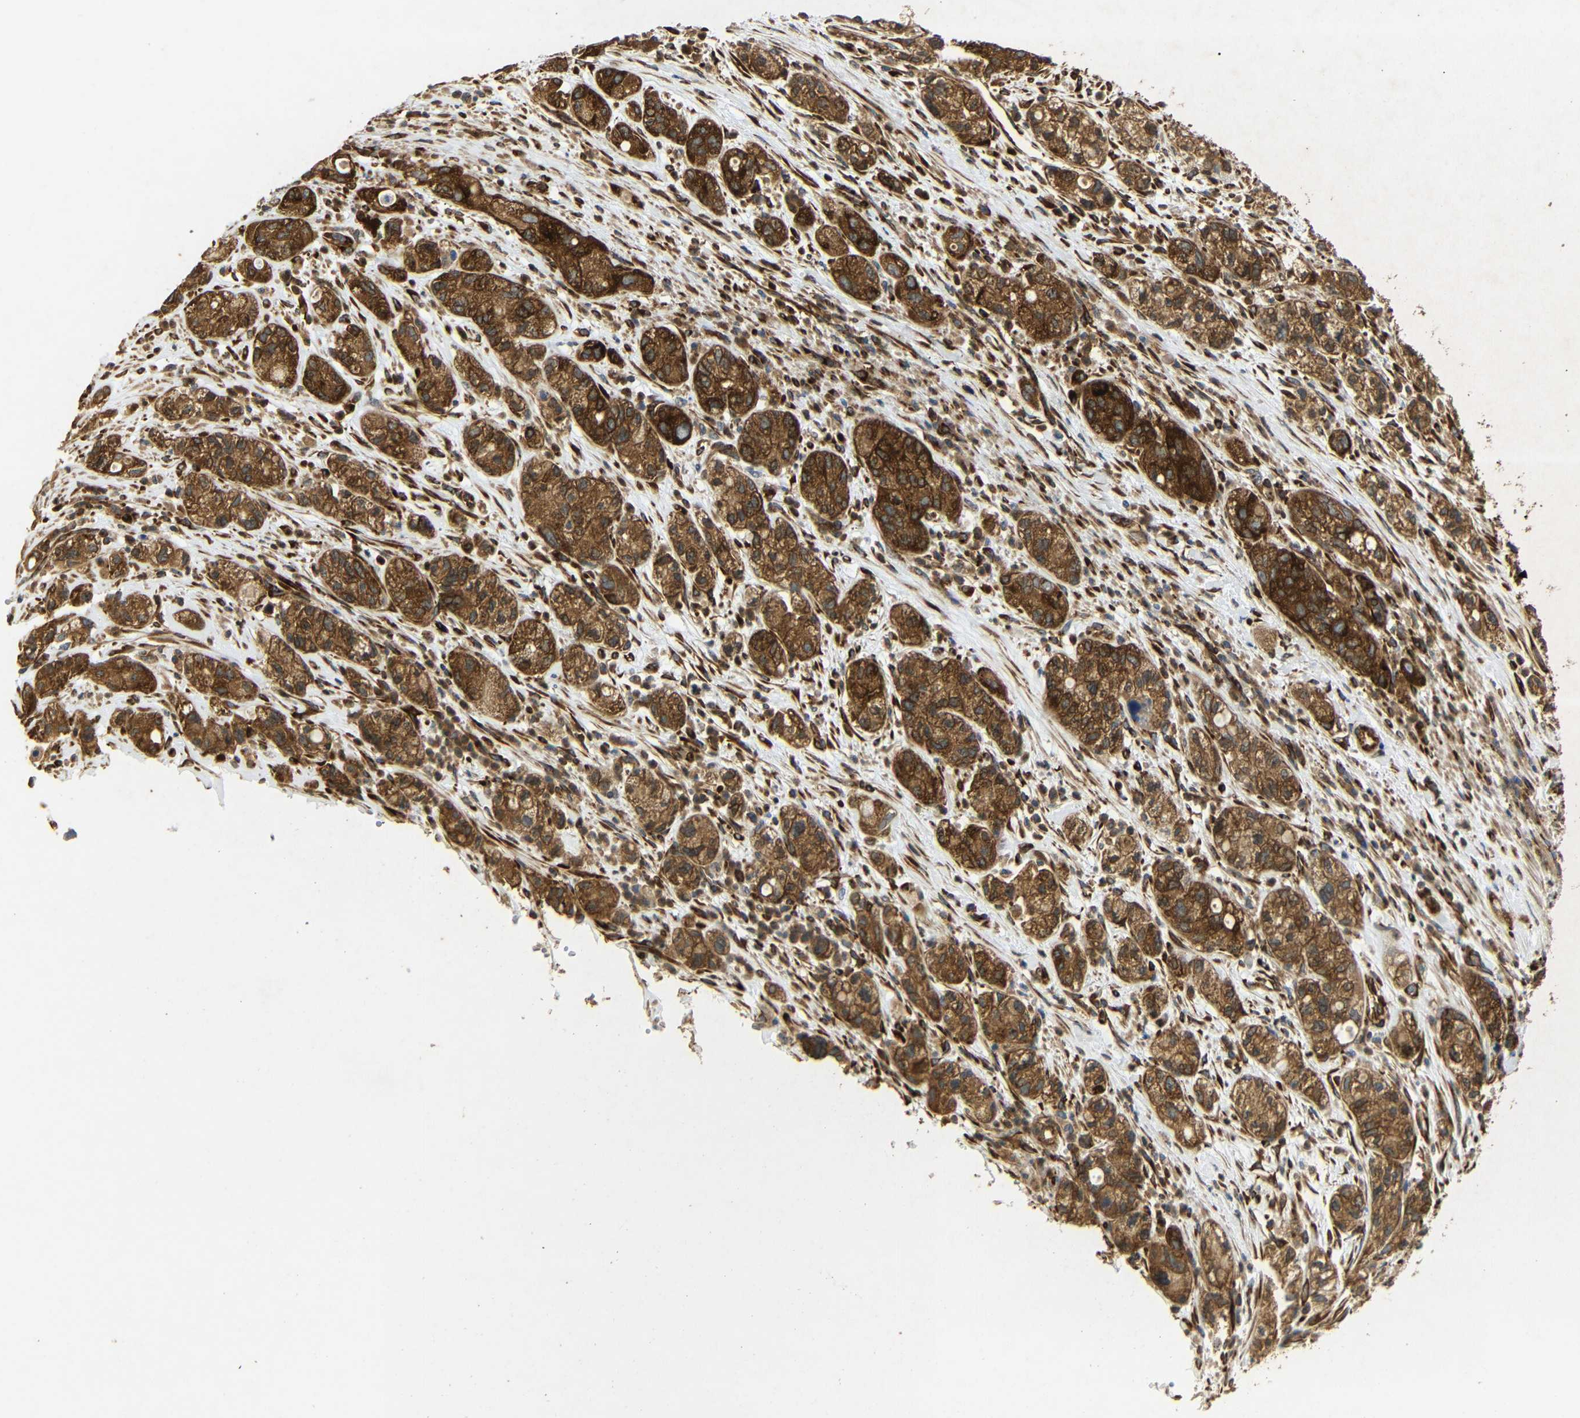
{"staining": {"intensity": "strong", "quantity": ">75%", "location": "cytoplasmic/membranous"}, "tissue": "pancreatic cancer", "cell_type": "Tumor cells", "image_type": "cancer", "snomed": [{"axis": "morphology", "description": "Adenocarcinoma, NOS"}, {"axis": "topography", "description": "Pancreas"}], "caption": "Protein expression analysis of pancreatic cancer (adenocarcinoma) demonstrates strong cytoplasmic/membranous expression in about >75% of tumor cells. Using DAB (3,3'-diaminobenzidine) (brown) and hematoxylin (blue) stains, captured at high magnification using brightfield microscopy.", "gene": "BTF3", "patient": {"sex": "female", "age": 78}}